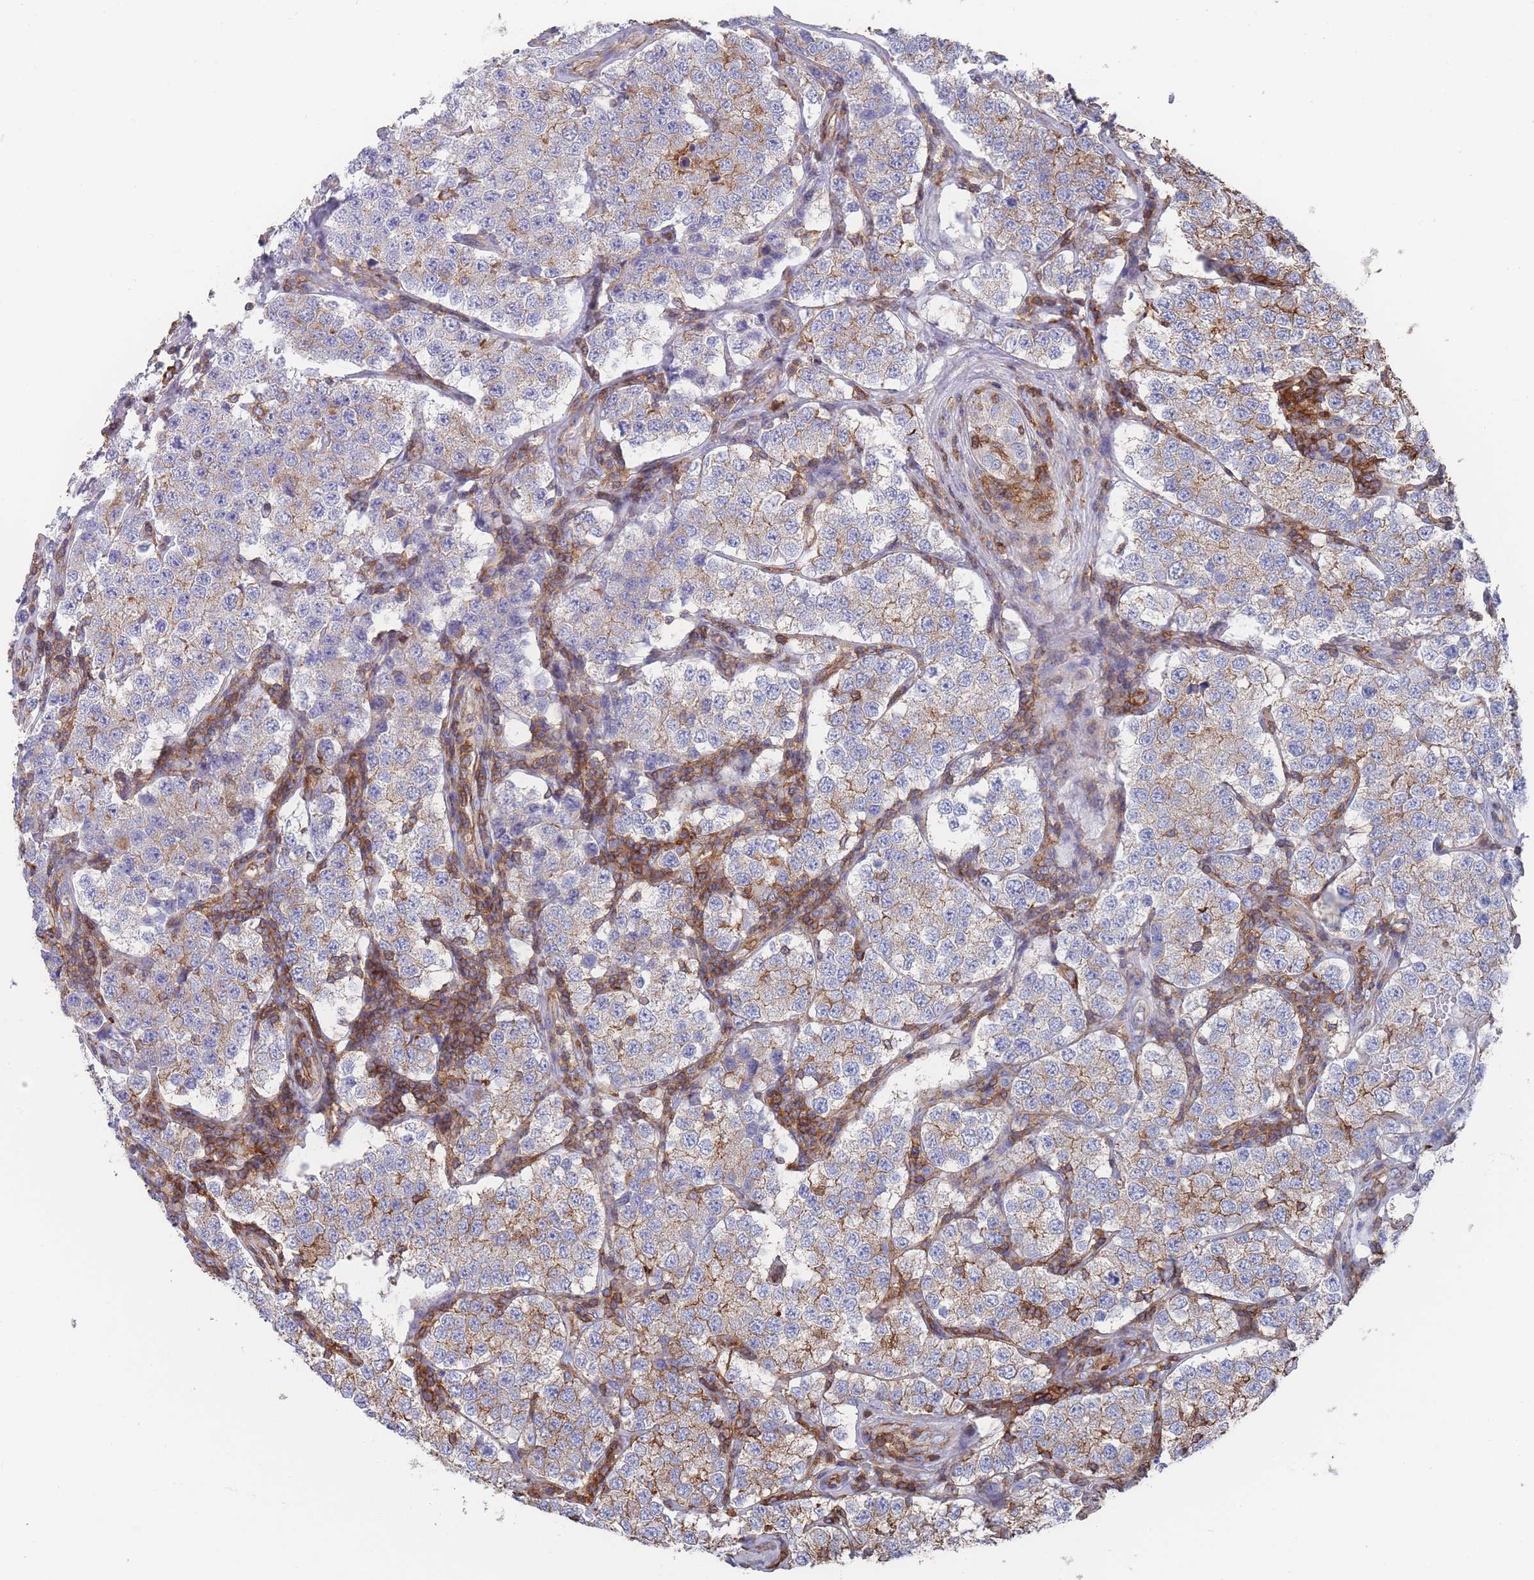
{"staining": {"intensity": "moderate", "quantity": "<25%", "location": "cytoplasmic/membranous"}, "tissue": "testis cancer", "cell_type": "Tumor cells", "image_type": "cancer", "snomed": [{"axis": "morphology", "description": "Seminoma, NOS"}, {"axis": "topography", "description": "Testis"}], "caption": "IHC histopathology image of neoplastic tissue: human seminoma (testis) stained using immunohistochemistry (IHC) shows low levels of moderate protein expression localized specifically in the cytoplasmic/membranous of tumor cells, appearing as a cytoplasmic/membranous brown color.", "gene": "SCCPDH", "patient": {"sex": "male", "age": 34}}